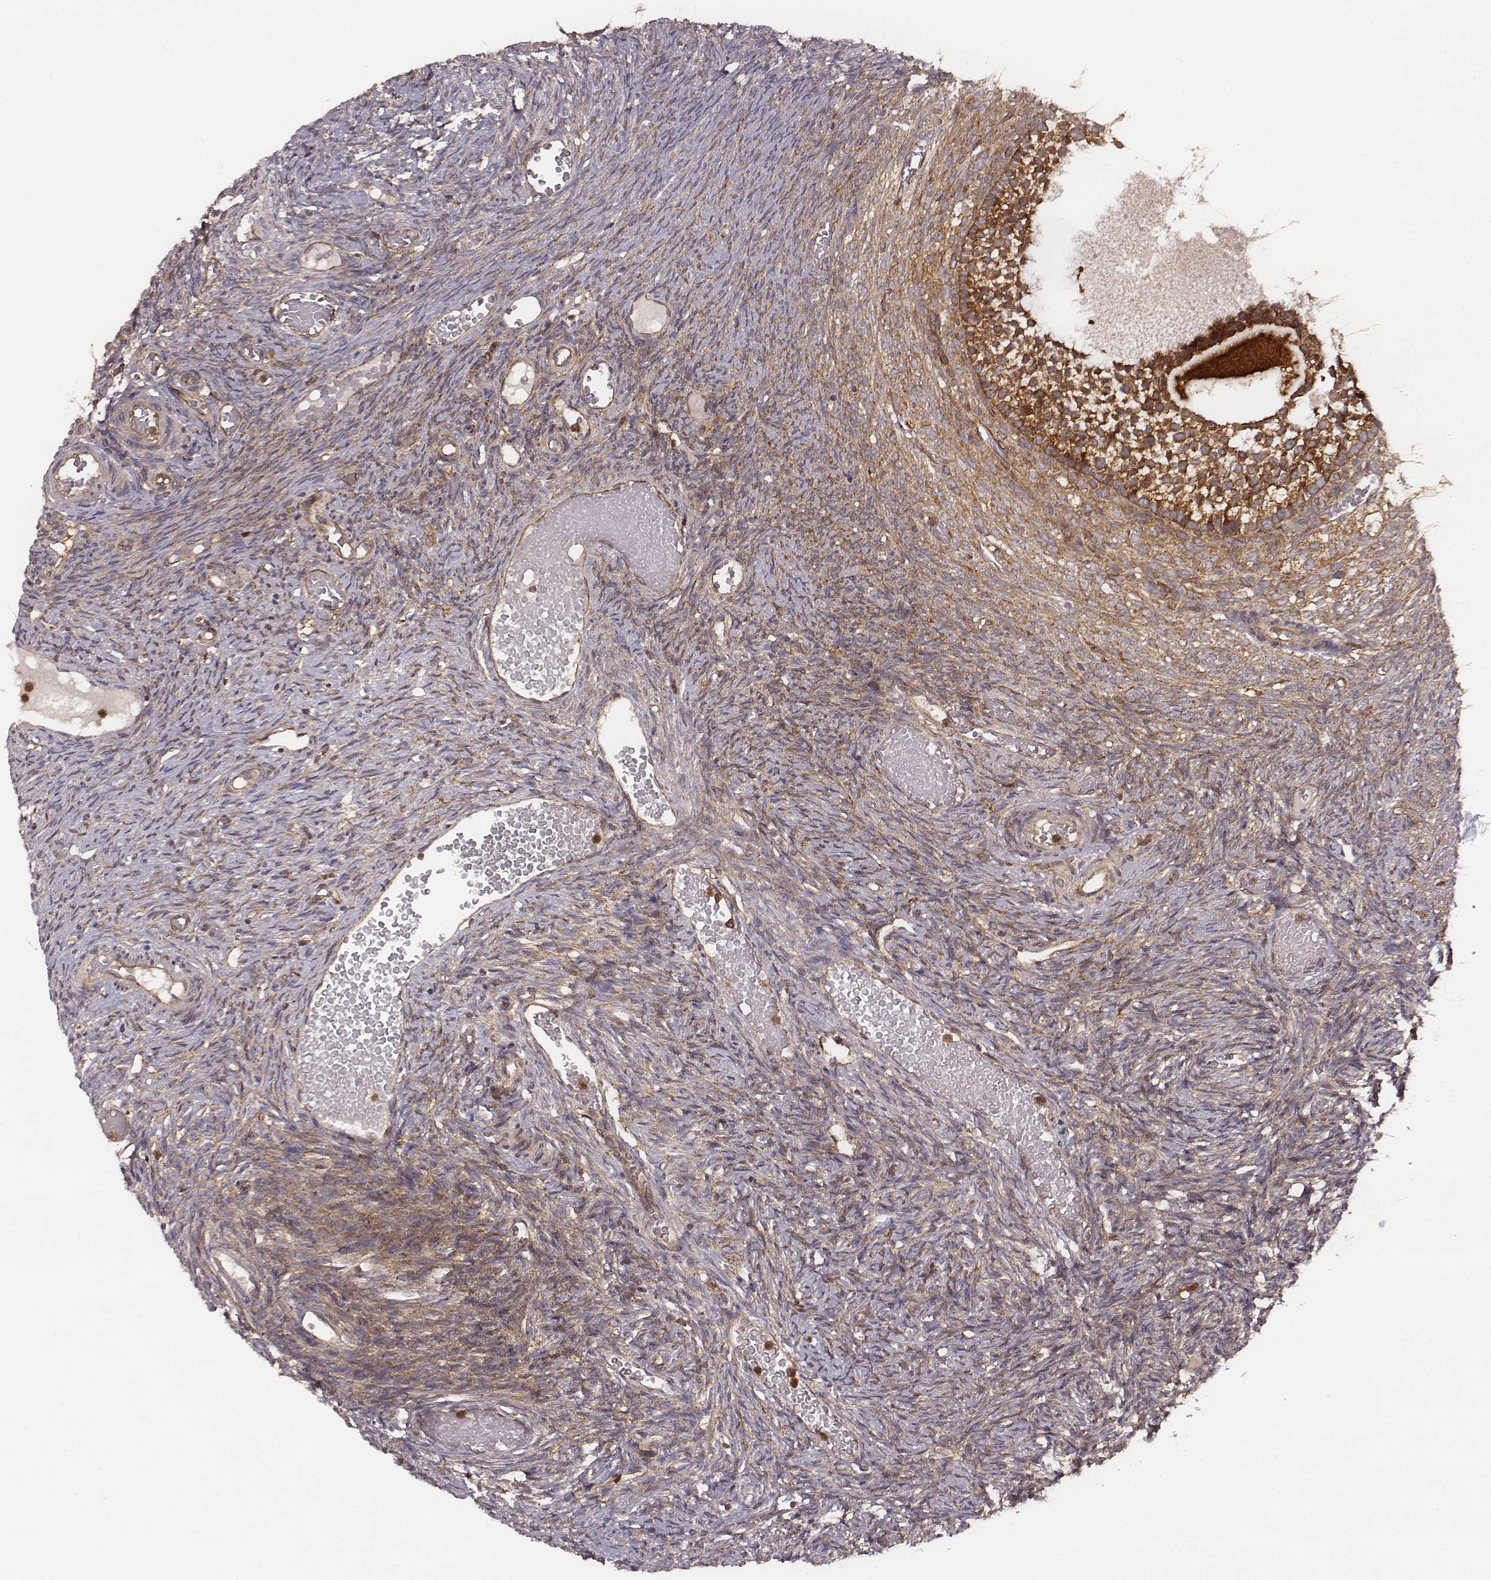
{"staining": {"intensity": "strong", "quantity": ">75%", "location": "cytoplasmic/membranous"}, "tissue": "ovary", "cell_type": "Follicle cells", "image_type": "normal", "snomed": [{"axis": "morphology", "description": "Normal tissue, NOS"}, {"axis": "topography", "description": "Ovary"}], "caption": "High-power microscopy captured an immunohistochemistry (IHC) histopathology image of benign ovary, revealing strong cytoplasmic/membranous positivity in about >75% of follicle cells.", "gene": "VPS26A", "patient": {"sex": "female", "age": 39}}